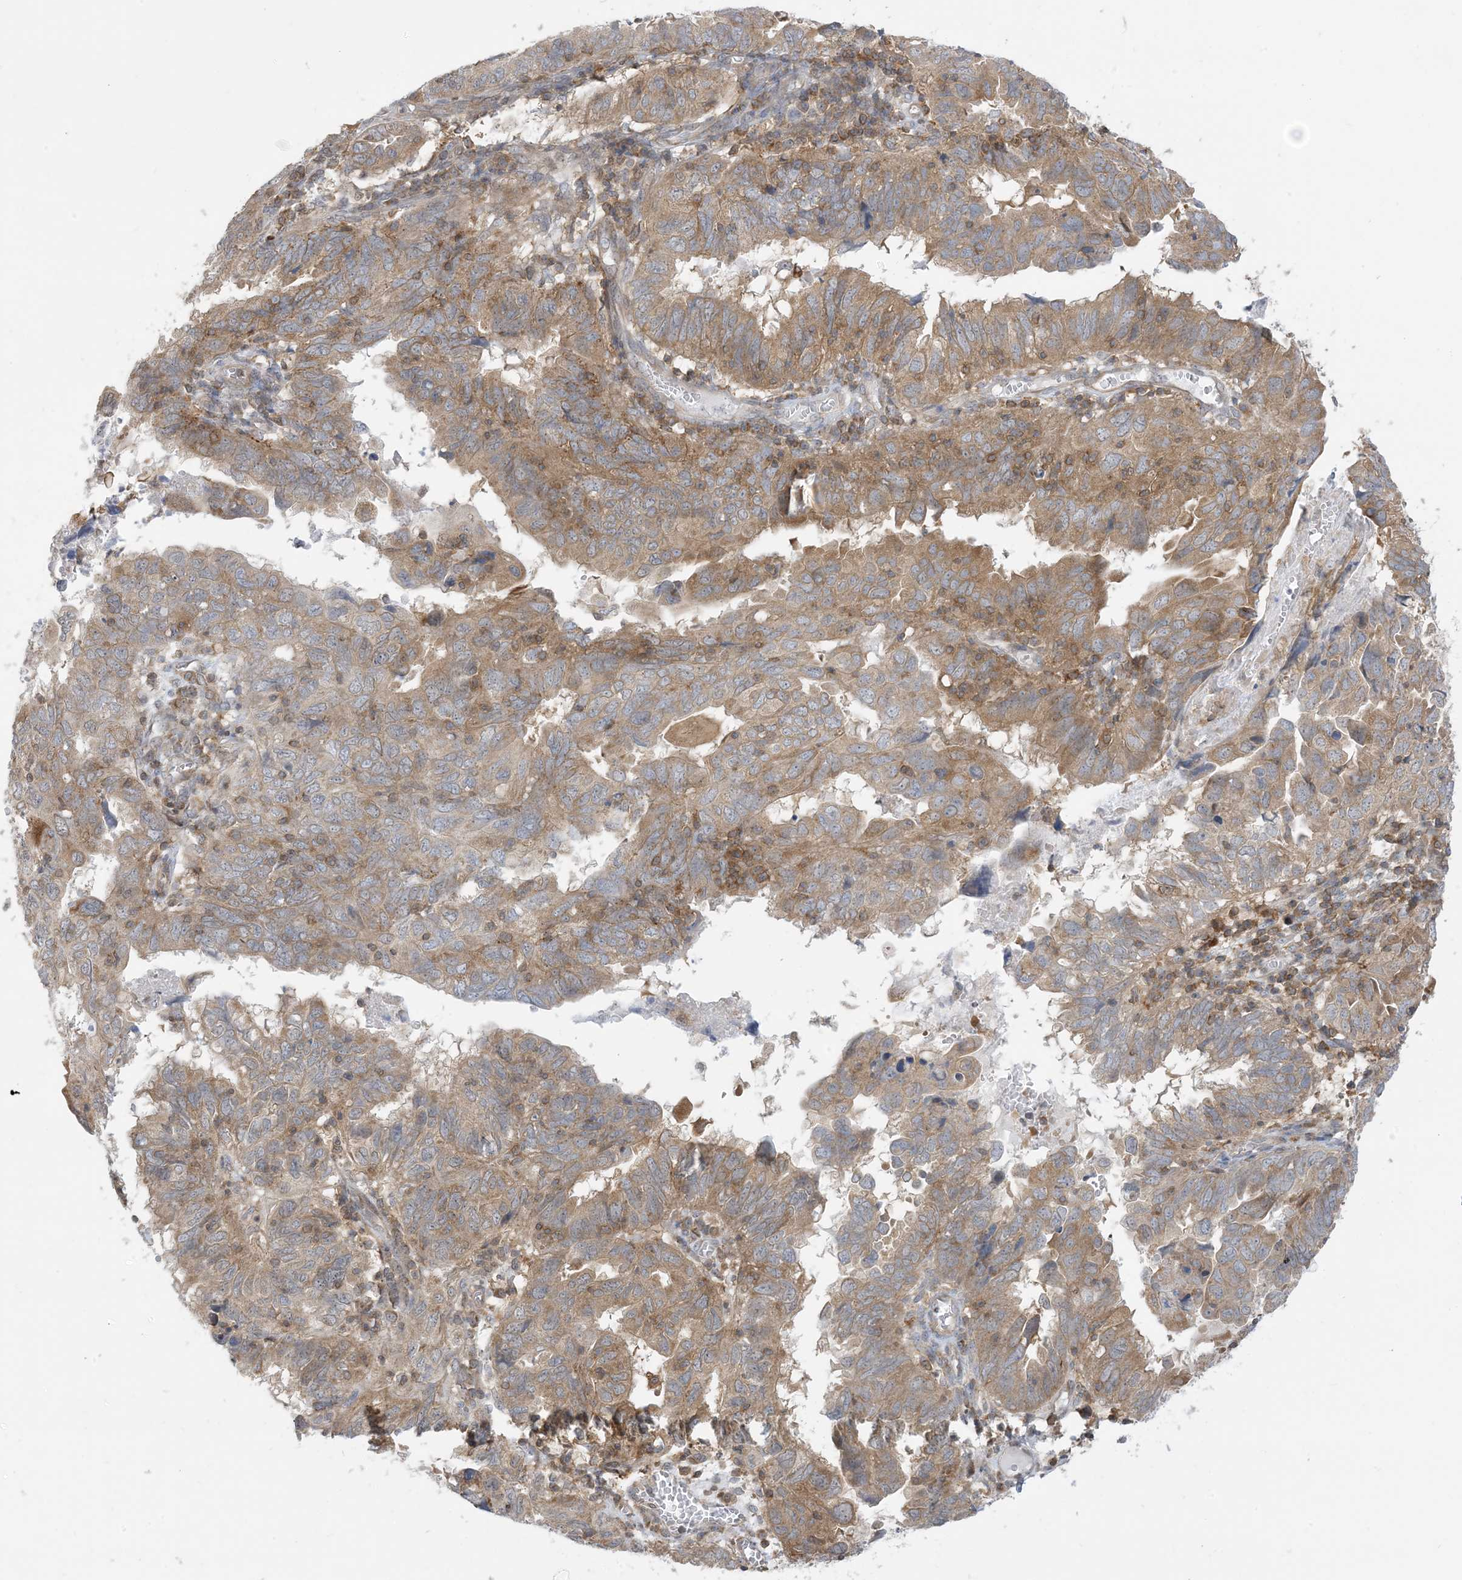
{"staining": {"intensity": "moderate", "quantity": ">75%", "location": "cytoplasmic/membranous"}, "tissue": "endometrial cancer", "cell_type": "Tumor cells", "image_type": "cancer", "snomed": [{"axis": "morphology", "description": "Adenocarcinoma, NOS"}, {"axis": "topography", "description": "Uterus"}], "caption": "Immunohistochemistry (IHC) of adenocarcinoma (endometrial) shows medium levels of moderate cytoplasmic/membranous positivity in approximately >75% of tumor cells.", "gene": "CASP4", "patient": {"sex": "female", "age": 77}}